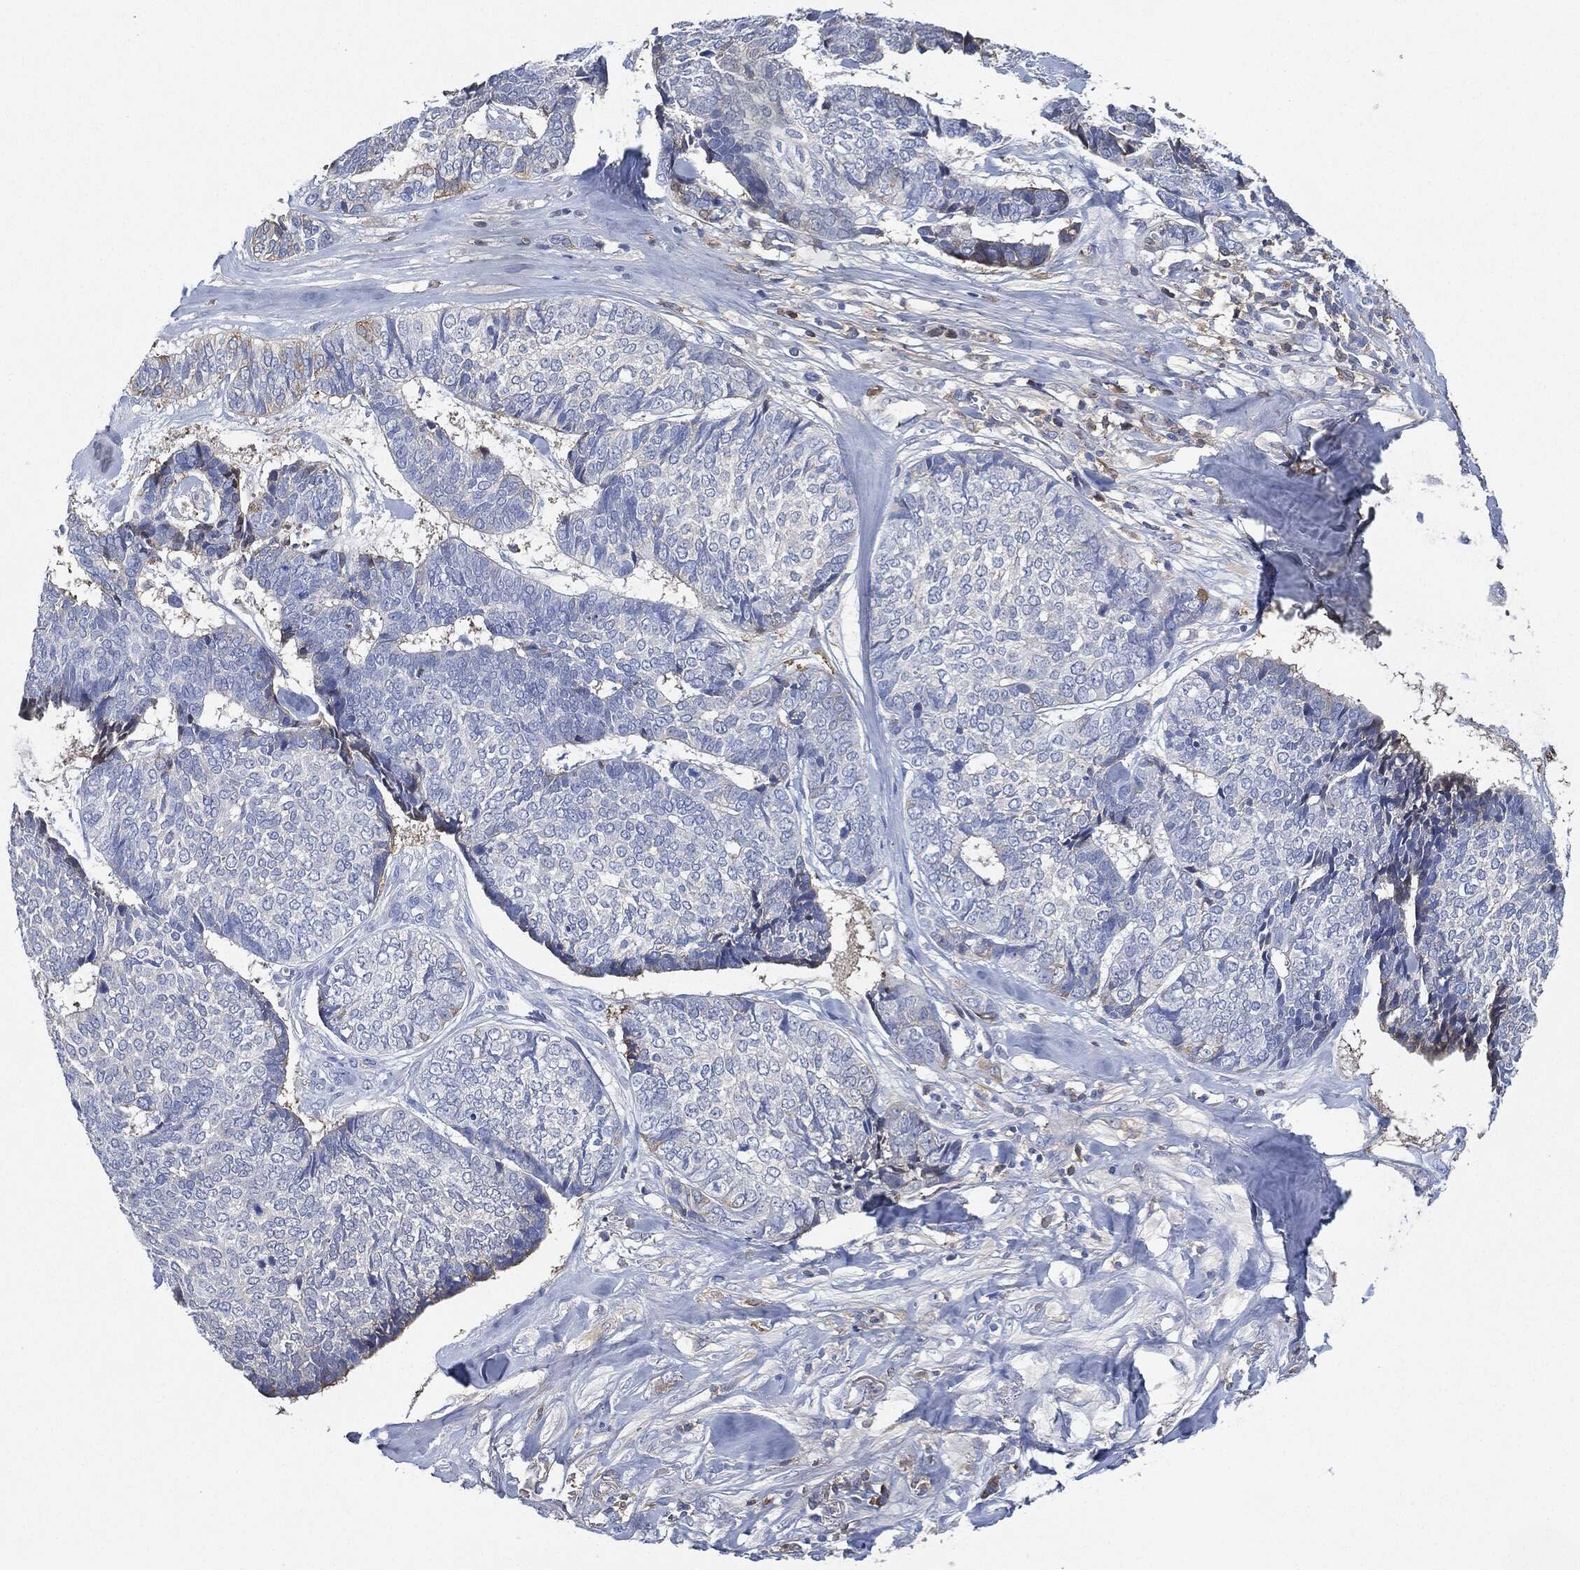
{"staining": {"intensity": "negative", "quantity": "none", "location": "none"}, "tissue": "skin cancer", "cell_type": "Tumor cells", "image_type": "cancer", "snomed": [{"axis": "morphology", "description": "Basal cell carcinoma"}, {"axis": "topography", "description": "Skin"}], "caption": "Immunohistochemistry (IHC) of human skin cancer reveals no staining in tumor cells.", "gene": "IGLV6-57", "patient": {"sex": "male", "age": 86}}